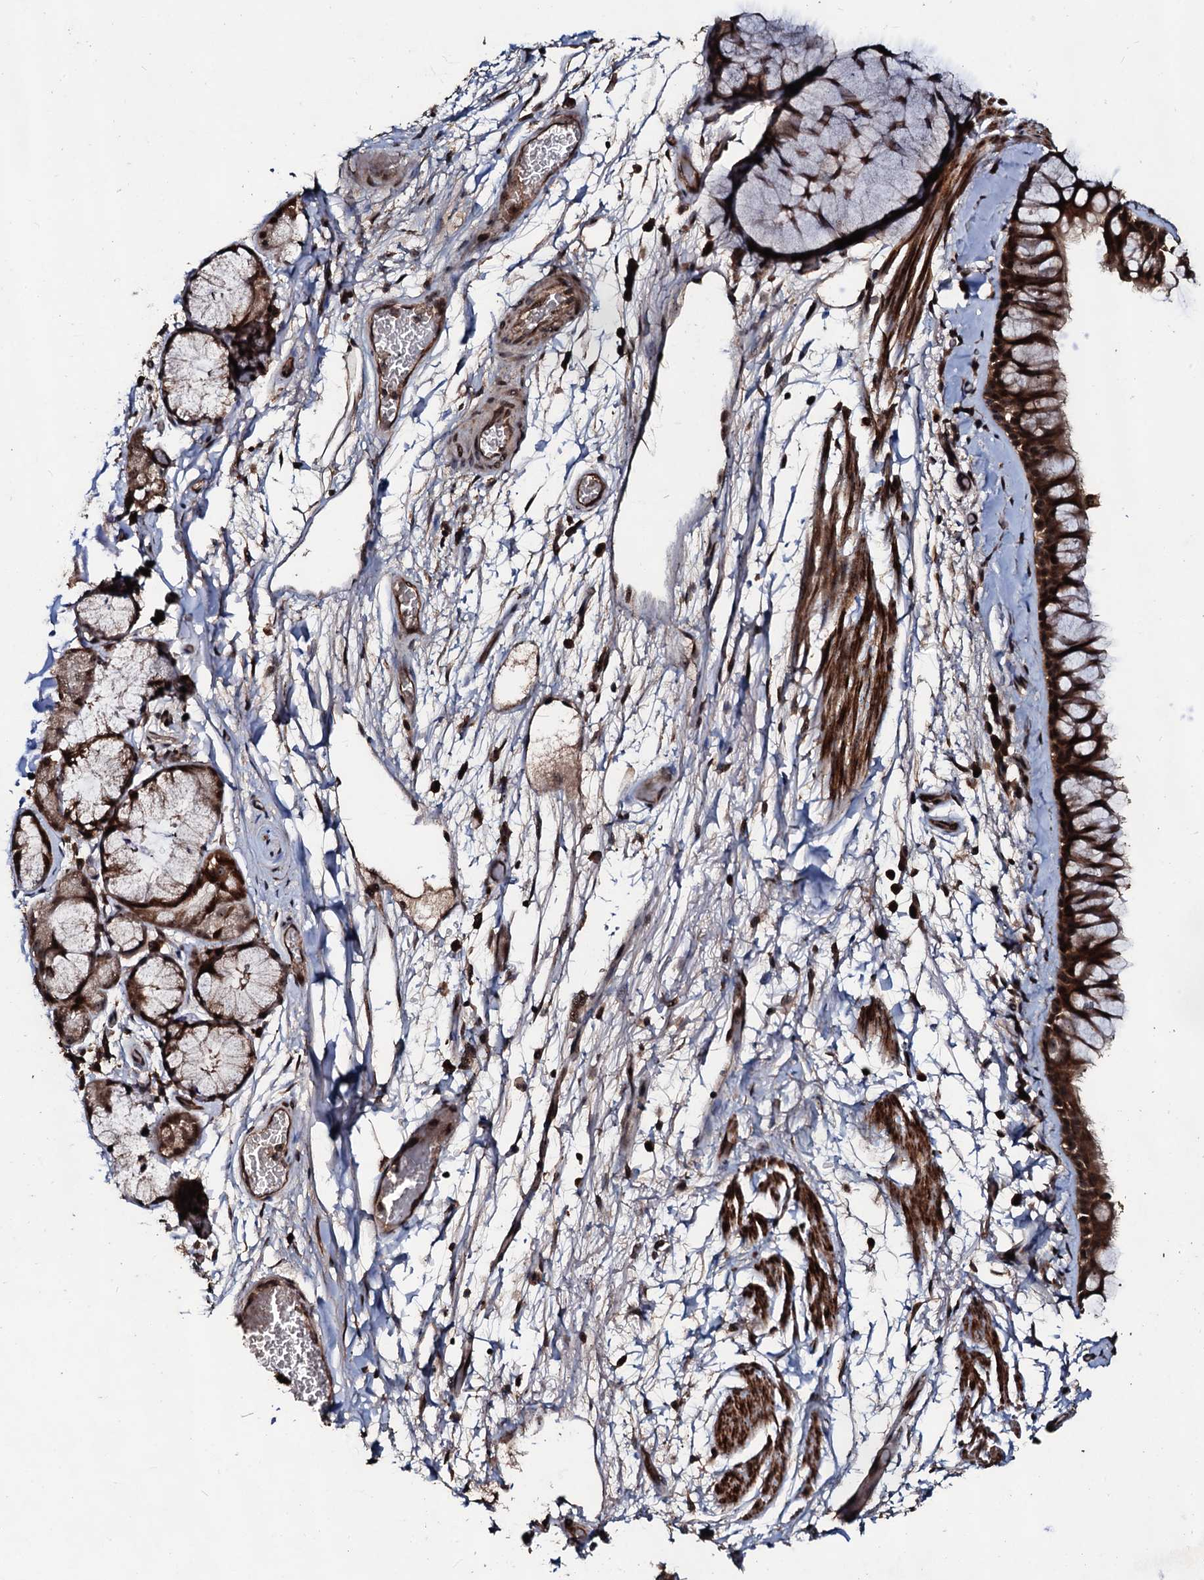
{"staining": {"intensity": "strong", "quantity": ">75%", "location": "cytoplasmic/membranous"}, "tissue": "bronchus", "cell_type": "Respiratory epithelial cells", "image_type": "normal", "snomed": [{"axis": "morphology", "description": "Normal tissue, NOS"}, {"axis": "topography", "description": "Bronchus"}], "caption": "Protein analysis of benign bronchus reveals strong cytoplasmic/membranous staining in approximately >75% of respiratory epithelial cells. Nuclei are stained in blue.", "gene": "SUPT7L", "patient": {"sex": "male", "age": 65}}